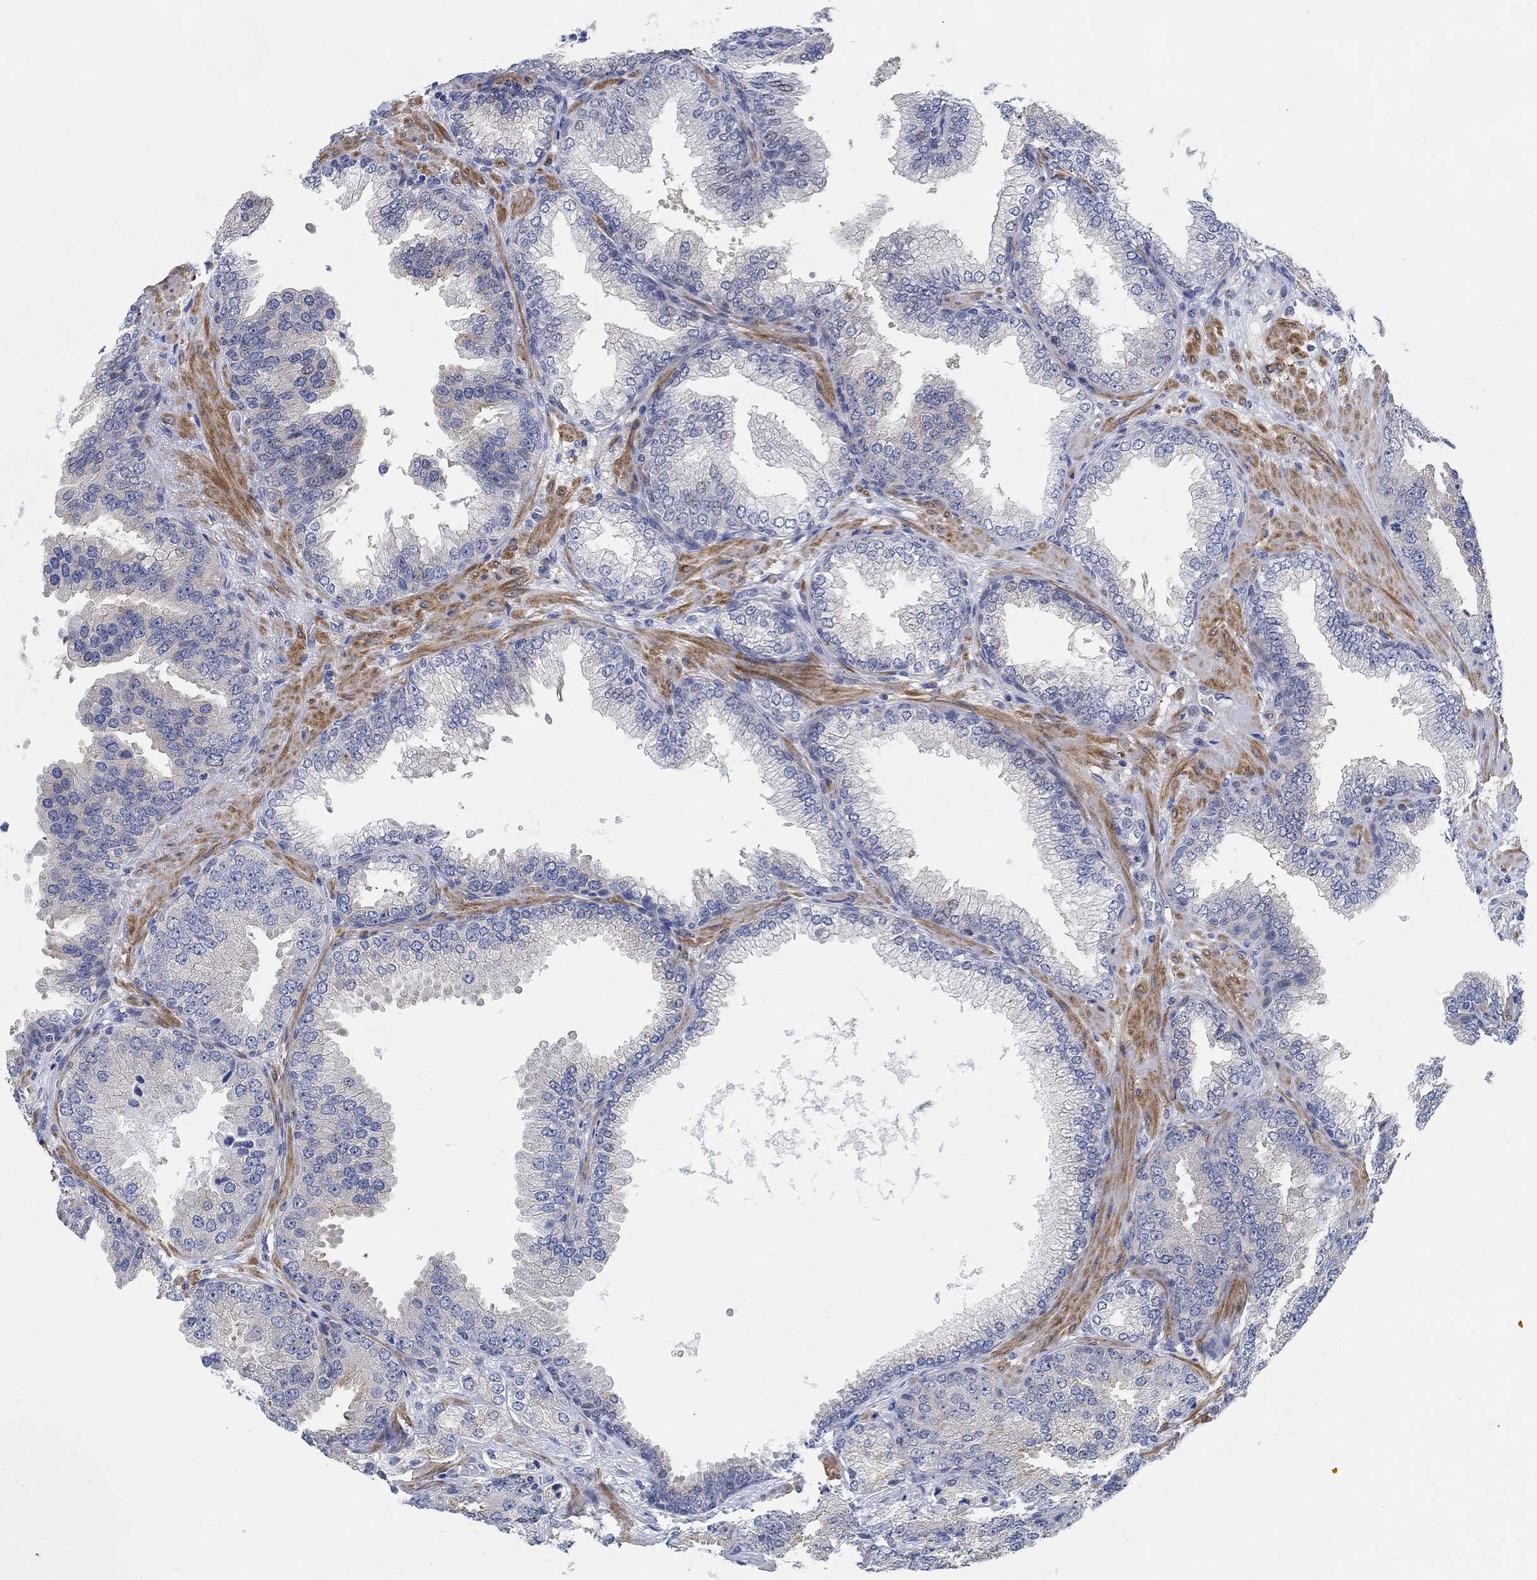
{"staining": {"intensity": "negative", "quantity": "none", "location": "none"}, "tissue": "prostate cancer", "cell_type": "Tumor cells", "image_type": "cancer", "snomed": [{"axis": "morphology", "description": "Adenocarcinoma, Low grade"}, {"axis": "topography", "description": "Prostate"}], "caption": "An immunohistochemistry (IHC) photomicrograph of prostate adenocarcinoma (low-grade) is shown. There is no staining in tumor cells of prostate adenocarcinoma (low-grade).", "gene": "KCNH8", "patient": {"sex": "male", "age": 68}}